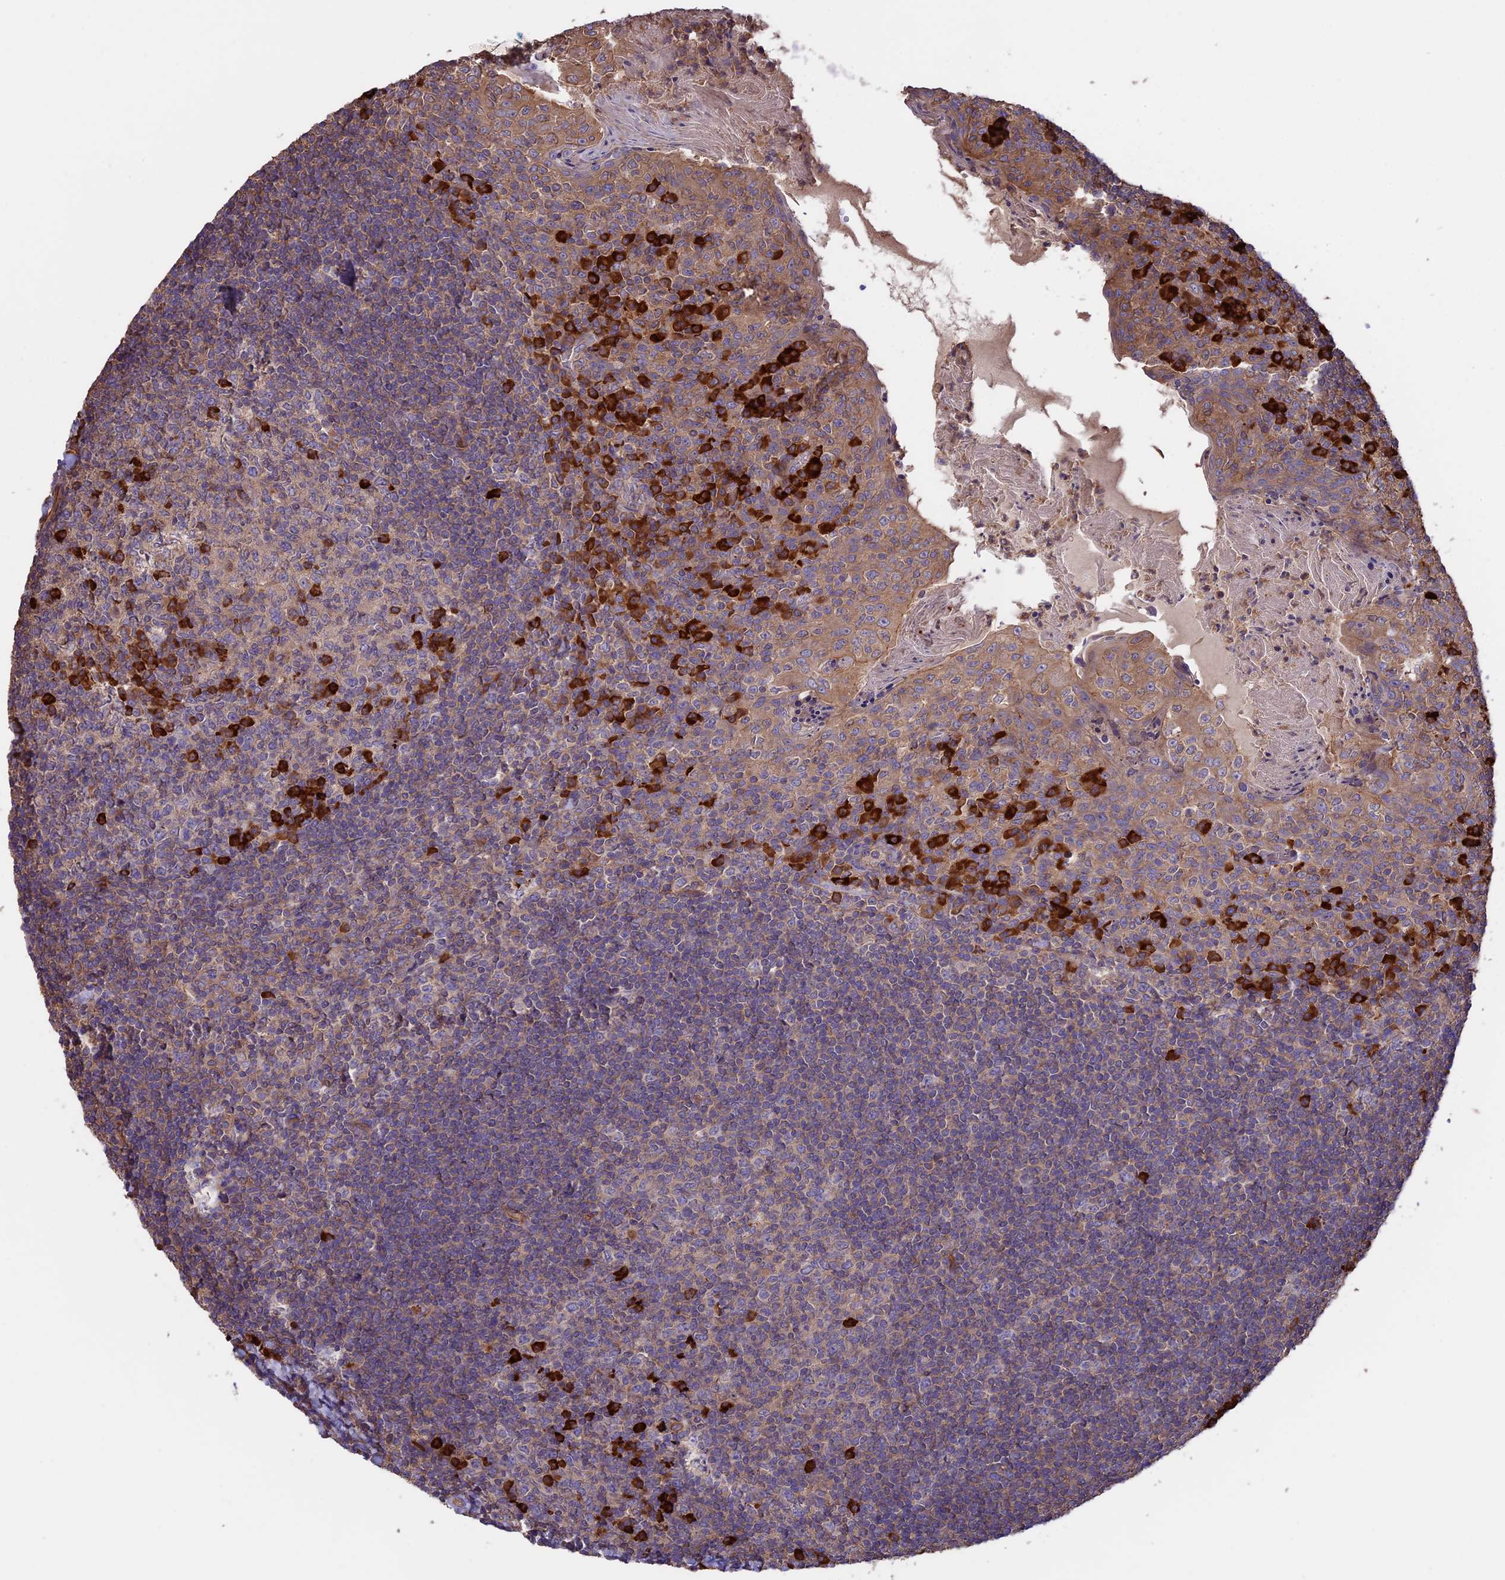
{"staining": {"intensity": "strong", "quantity": "<25%", "location": "cytoplasmic/membranous"}, "tissue": "tonsil", "cell_type": "Germinal center cells", "image_type": "normal", "snomed": [{"axis": "morphology", "description": "Normal tissue, NOS"}, {"axis": "topography", "description": "Tonsil"}], "caption": "The histopathology image displays a brown stain indicating the presence of a protein in the cytoplasmic/membranous of germinal center cells in tonsil.", "gene": "GAS8", "patient": {"sex": "female", "age": 10}}